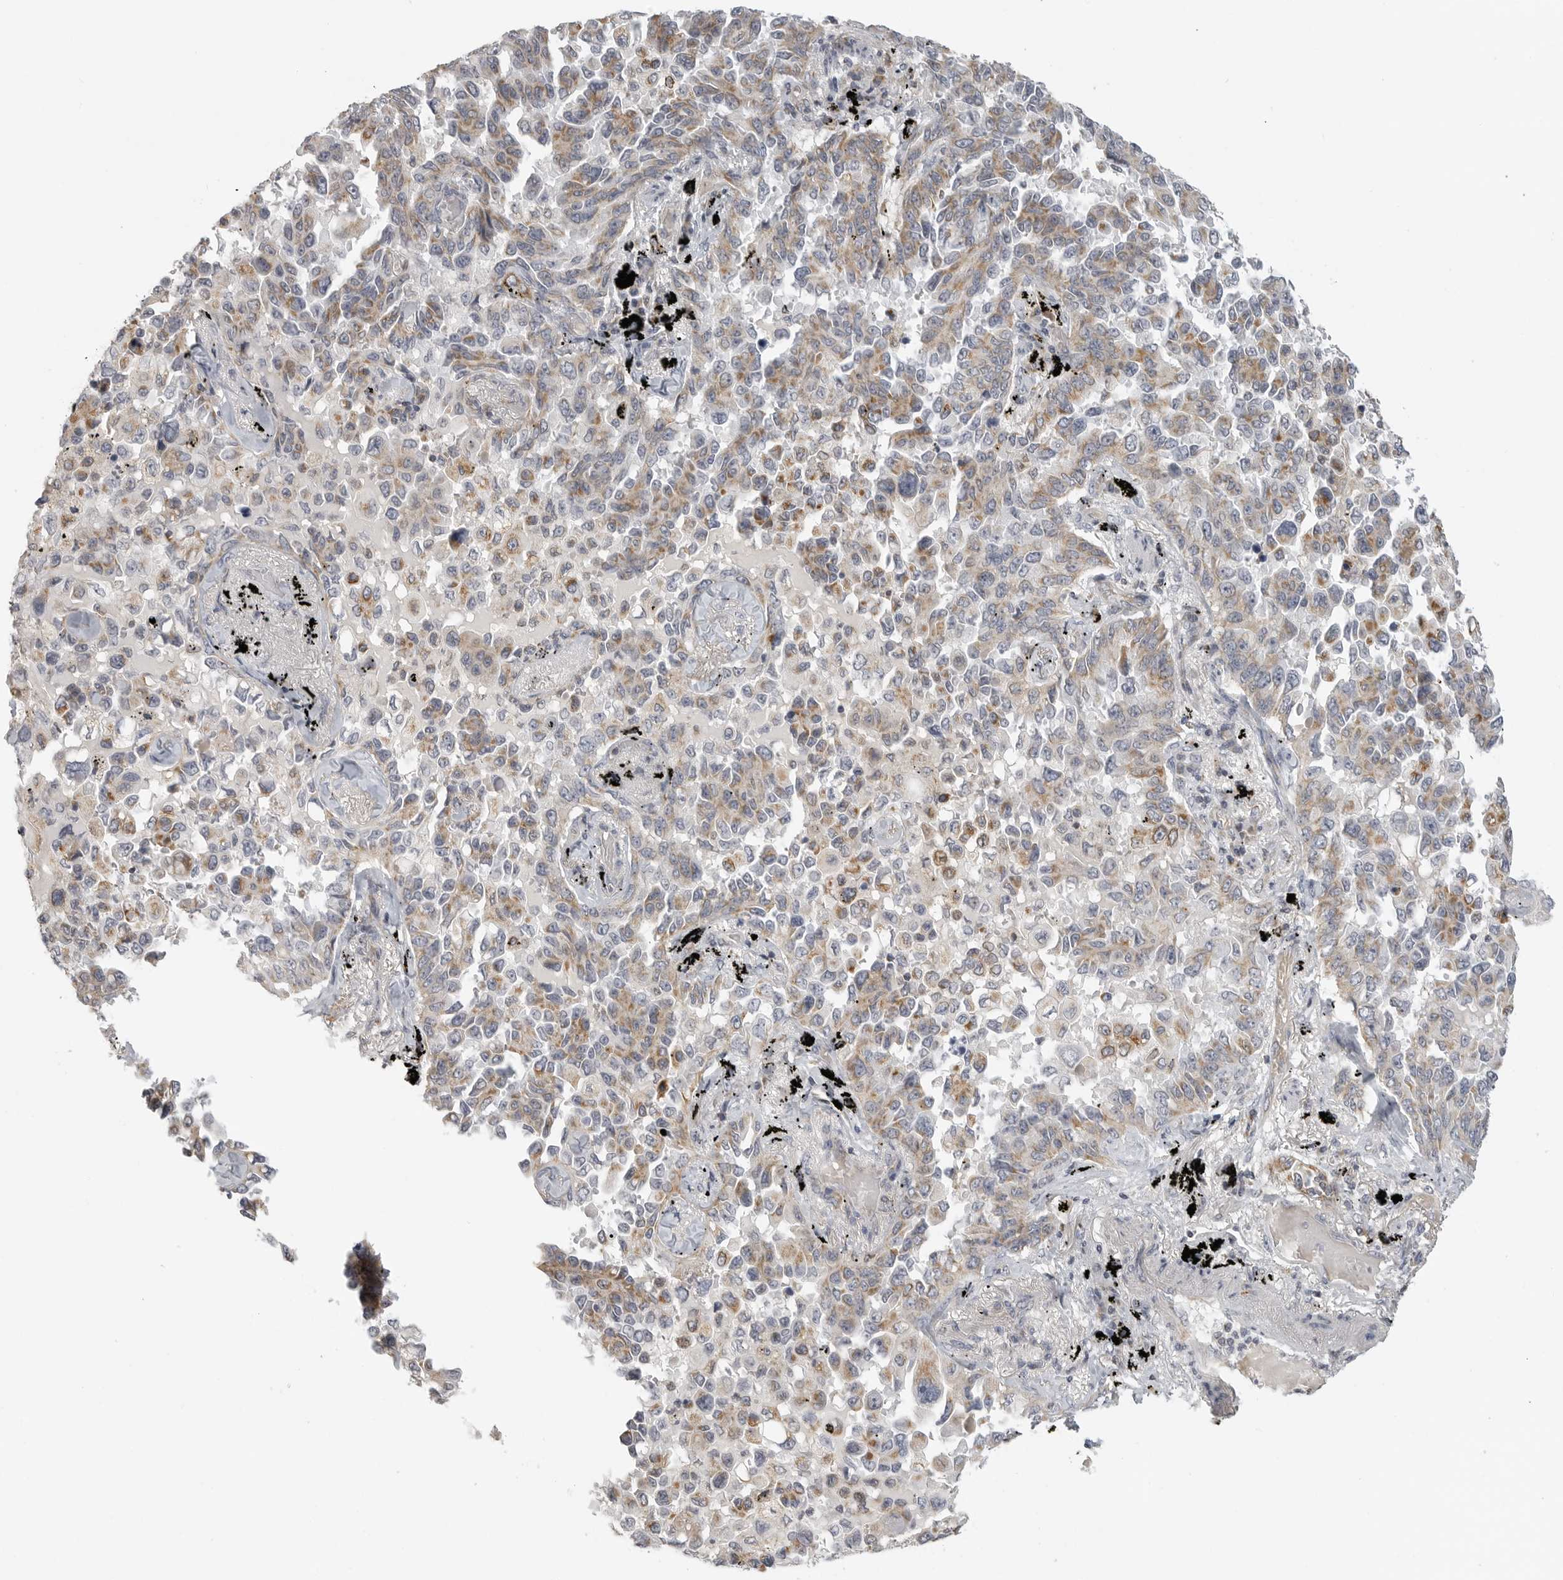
{"staining": {"intensity": "moderate", "quantity": ">75%", "location": "cytoplasmic/membranous"}, "tissue": "lung cancer", "cell_type": "Tumor cells", "image_type": "cancer", "snomed": [{"axis": "morphology", "description": "Adenocarcinoma, NOS"}, {"axis": "topography", "description": "Lung"}], "caption": "Protein expression analysis of human lung adenocarcinoma reveals moderate cytoplasmic/membranous staining in approximately >75% of tumor cells. (brown staining indicates protein expression, while blue staining denotes nuclei).", "gene": "RXFP3", "patient": {"sex": "female", "age": 67}}